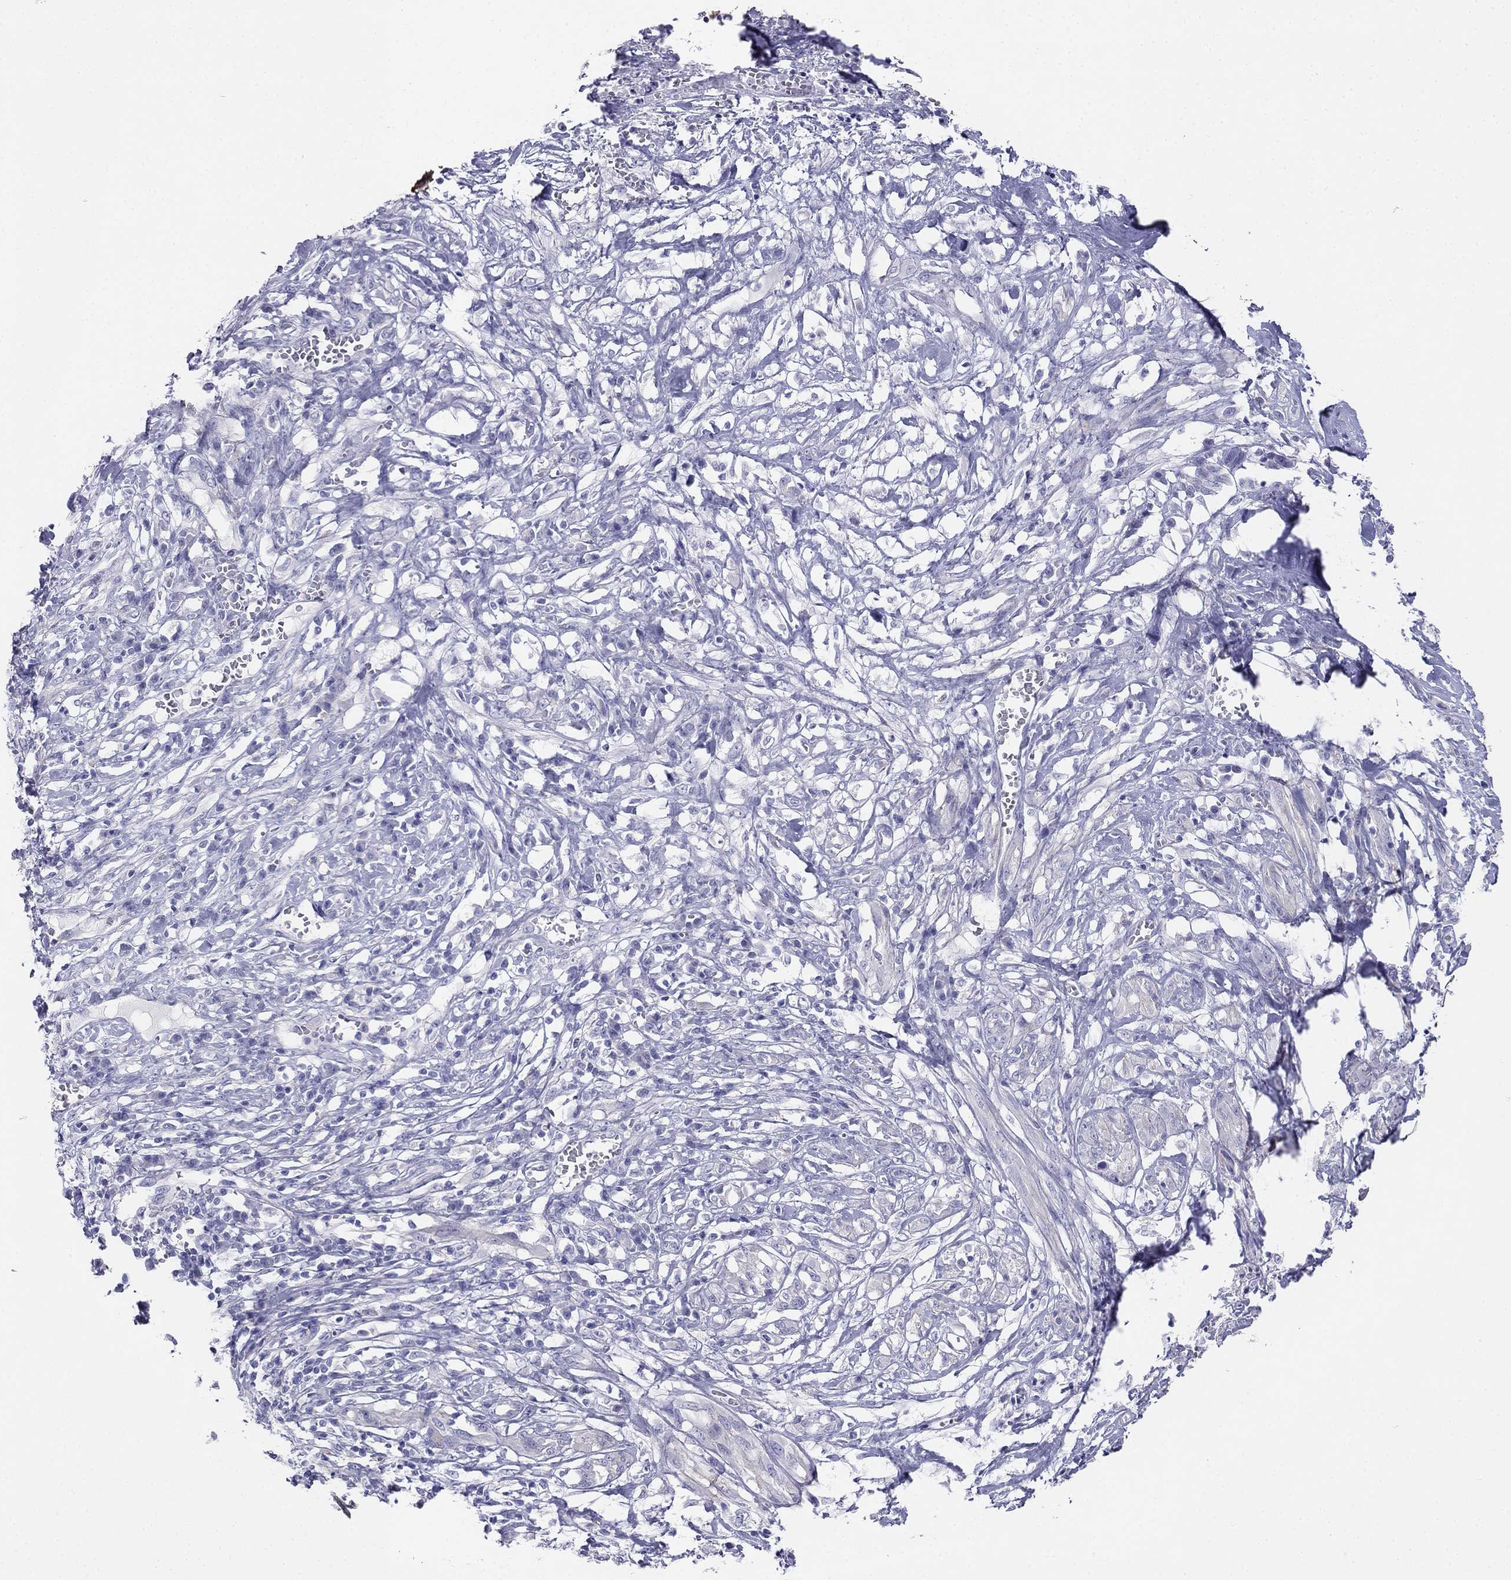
{"staining": {"intensity": "negative", "quantity": "none", "location": "none"}, "tissue": "melanoma", "cell_type": "Tumor cells", "image_type": "cancer", "snomed": [{"axis": "morphology", "description": "Malignant melanoma, NOS"}, {"axis": "topography", "description": "Skin"}], "caption": "IHC of human malignant melanoma reveals no positivity in tumor cells.", "gene": "ALOXE3", "patient": {"sex": "female", "age": 91}}